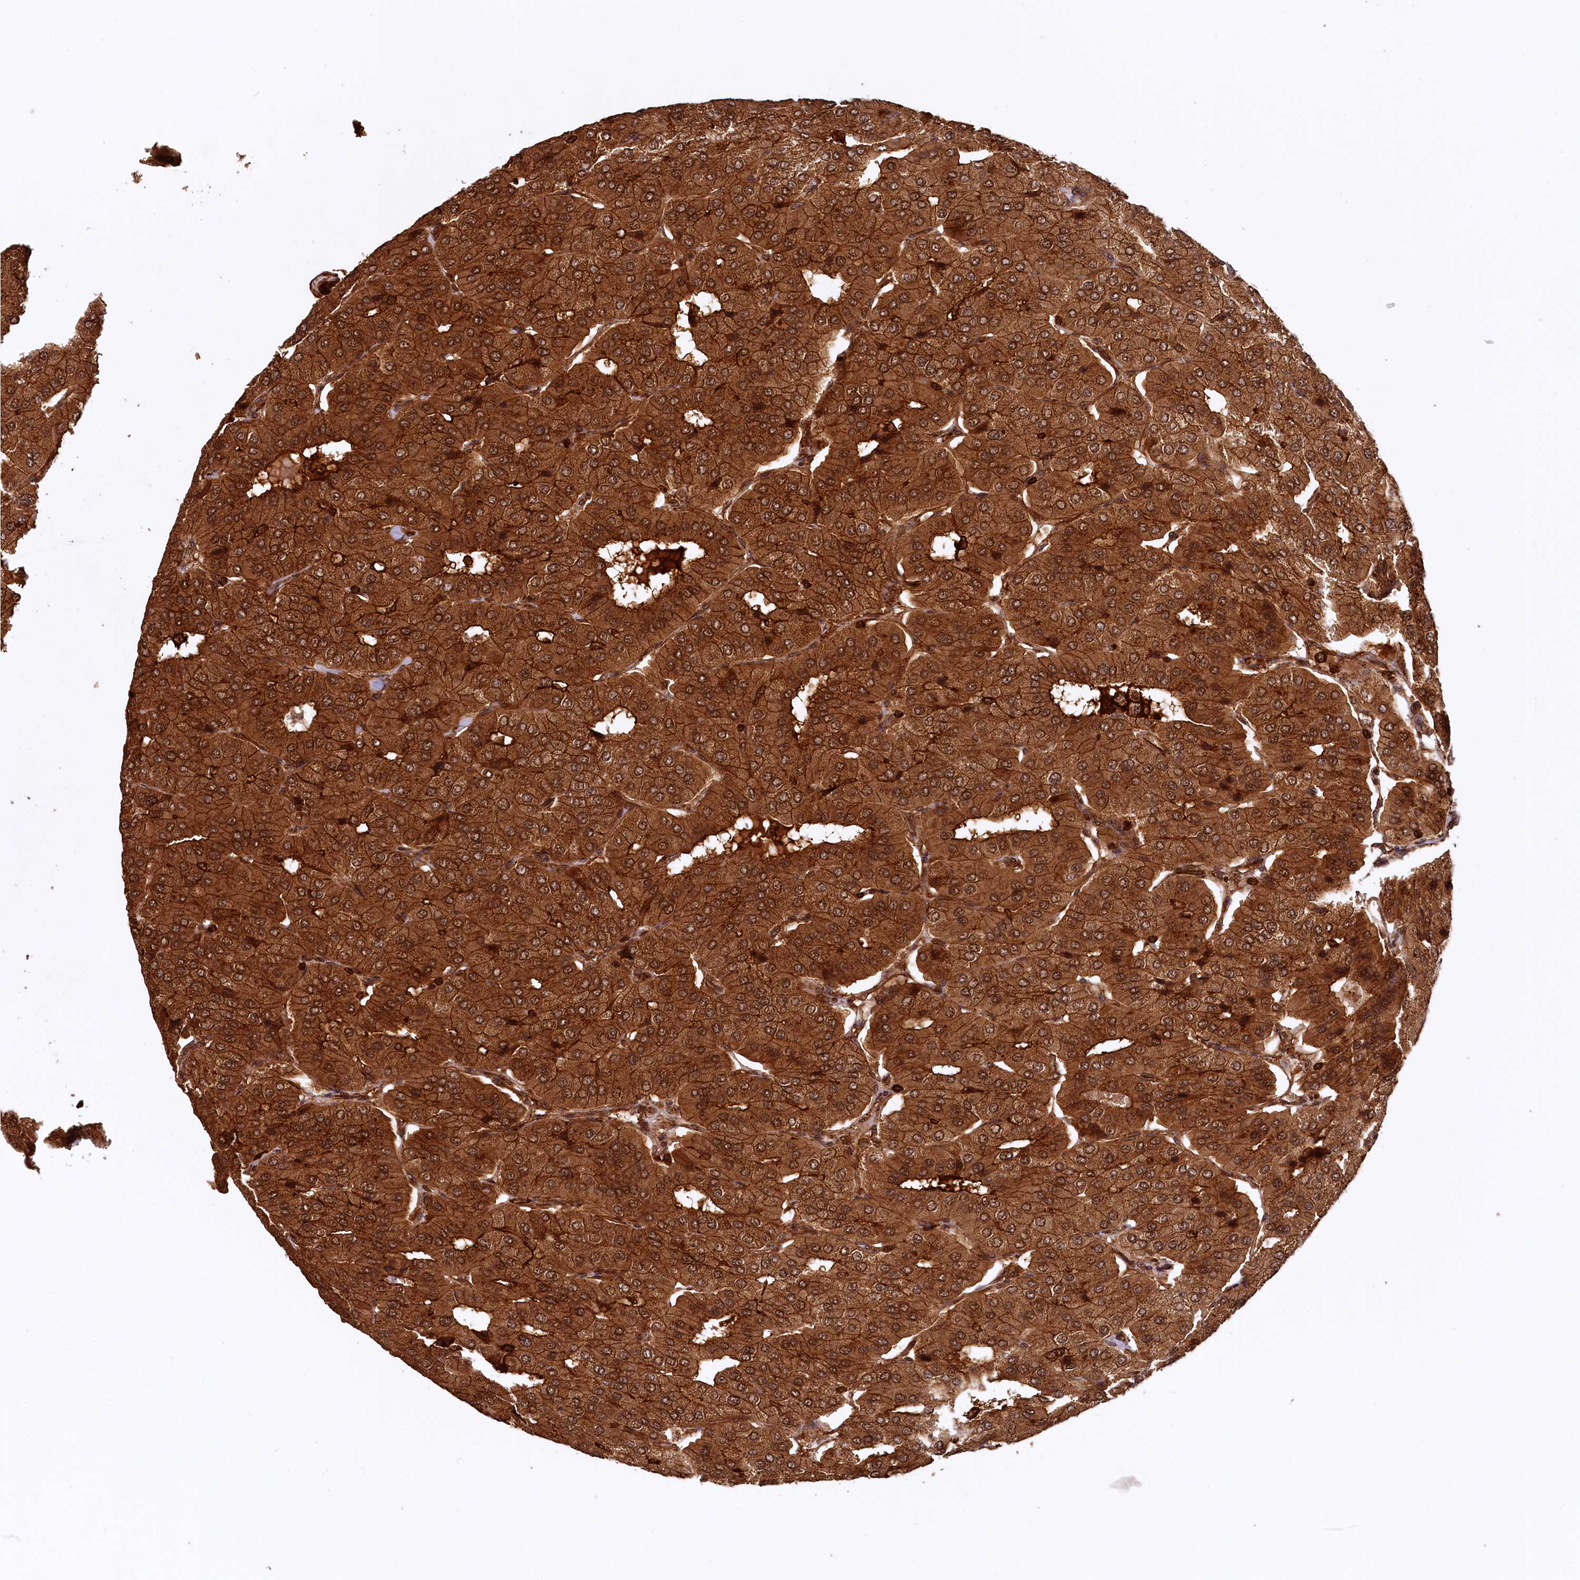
{"staining": {"intensity": "strong", "quantity": ">75%", "location": "cytoplasmic/membranous,nuclear"}, "tissue": "parathyroid gland", "cell_type": "Glandular cells", "image_type": "normal", "snomed": [{"axis": "morphology", "description": "Normal tissue, NOS"}, {"axis": "morphology", "description": "Adenoma, NOS"}, {"axis": "topography", "description": "Parathyroid gland"}], "caption": "Brown immunohistochemical staining in unremarkable parathyroid gland displays strong cytoplasmic/membranous,nuclear staining in about >75% of glandular cells. (IHC, brightfield microscopy, high magnification).", "gene": "STUB1", "patient": {"sex": "female", "age": 86}}